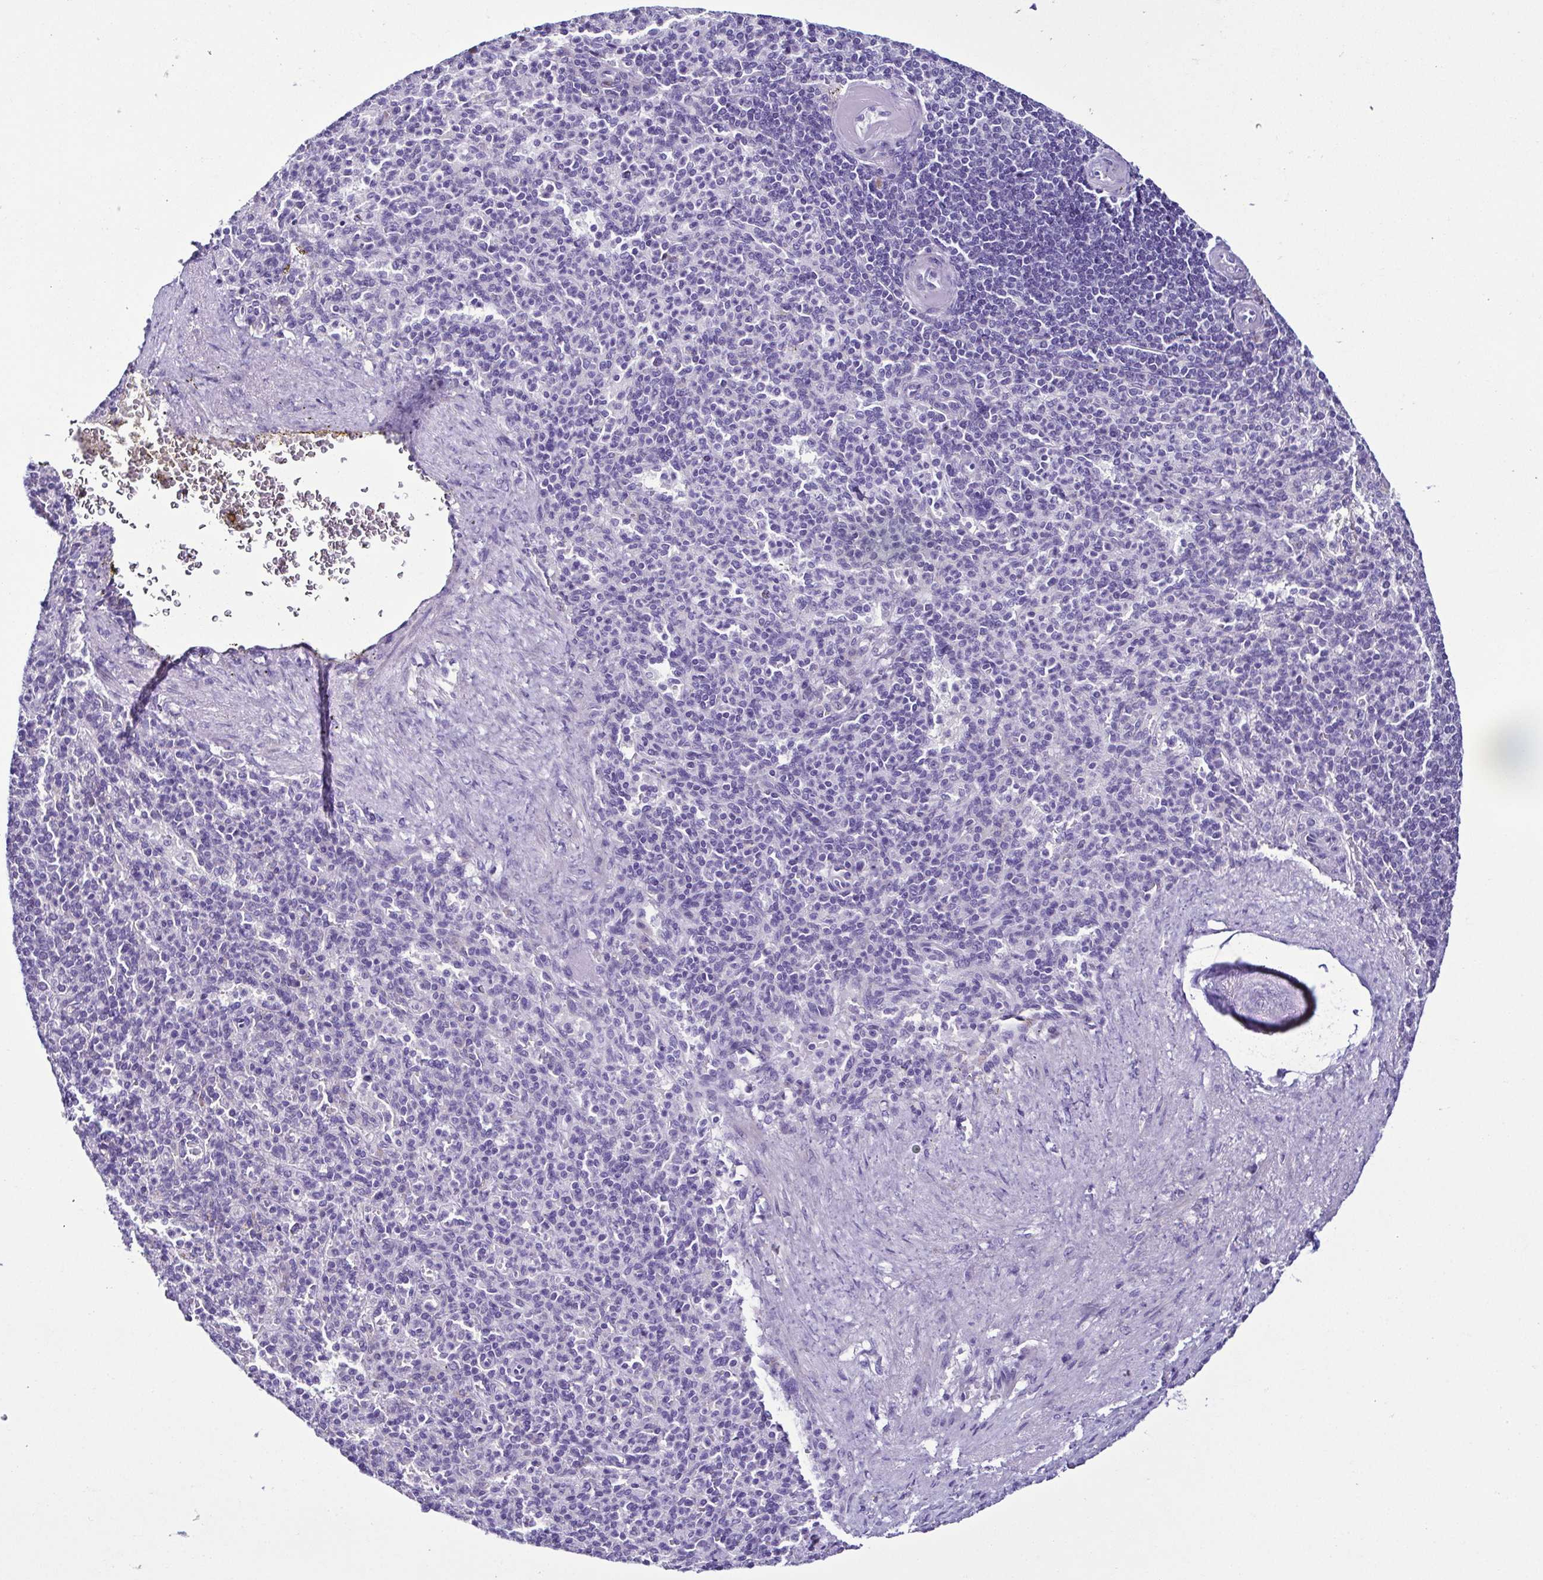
{"staining": {"intensity": "negative", "quantity": "none", "location": "none"}, "tissue": "spleen", "cell_type": "Cells in red pulp", "image_type": "normal", "snomed": [{"axis": "morphology", "description": "Normal tissue, NOS"}, {"axis": "topography", "description": "Spleen"}], "caption": "Cells in red pulp are negative for protein expression in normal human spleen.", "gene": "SRL", "patient": {"sex": "female", "age": 74}}